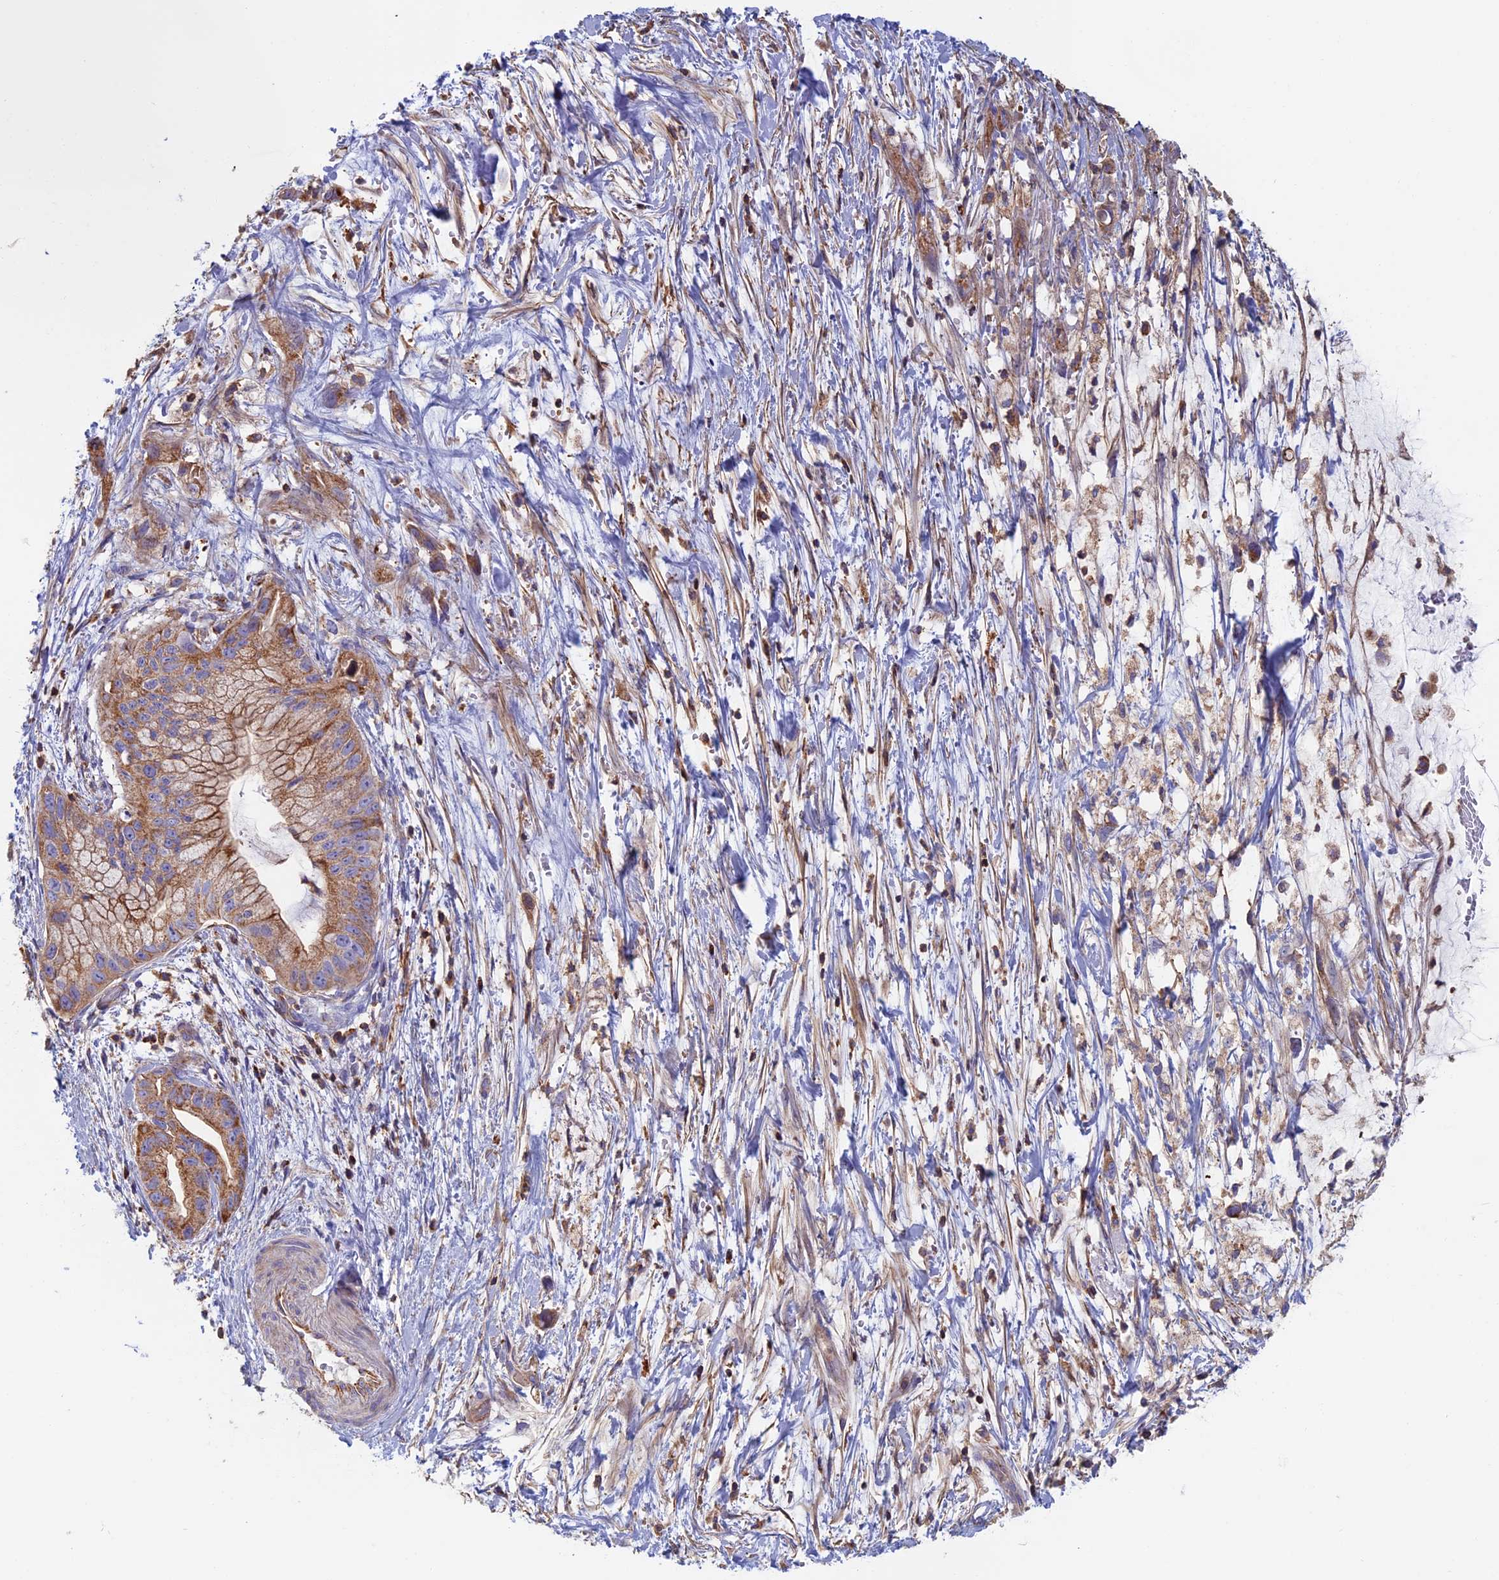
{"staining": {"intensity": "moderate", "quantity": "25%-75%", "location": "cytoplasmic/membranous"}, "tissue": "pancreatic cancer", "cell_type": "Tumor cells", "image_type": "cancer", "snomed": [{"axis": "morphology", "description": "Adenocarcinoma, NOS"}, {"axis": "topography", "description": "Pancreas"}], "caption": "High-power microscopy captured an immunohistochemistry histopathology image of adenocarcinoma (pancreatic), revealing moderate cytoplasmic/membranous positivity in about 25%-75% of tumor cells.", "gene": "HSD17B8", "patient": {"sex": "male", "age": 48}}